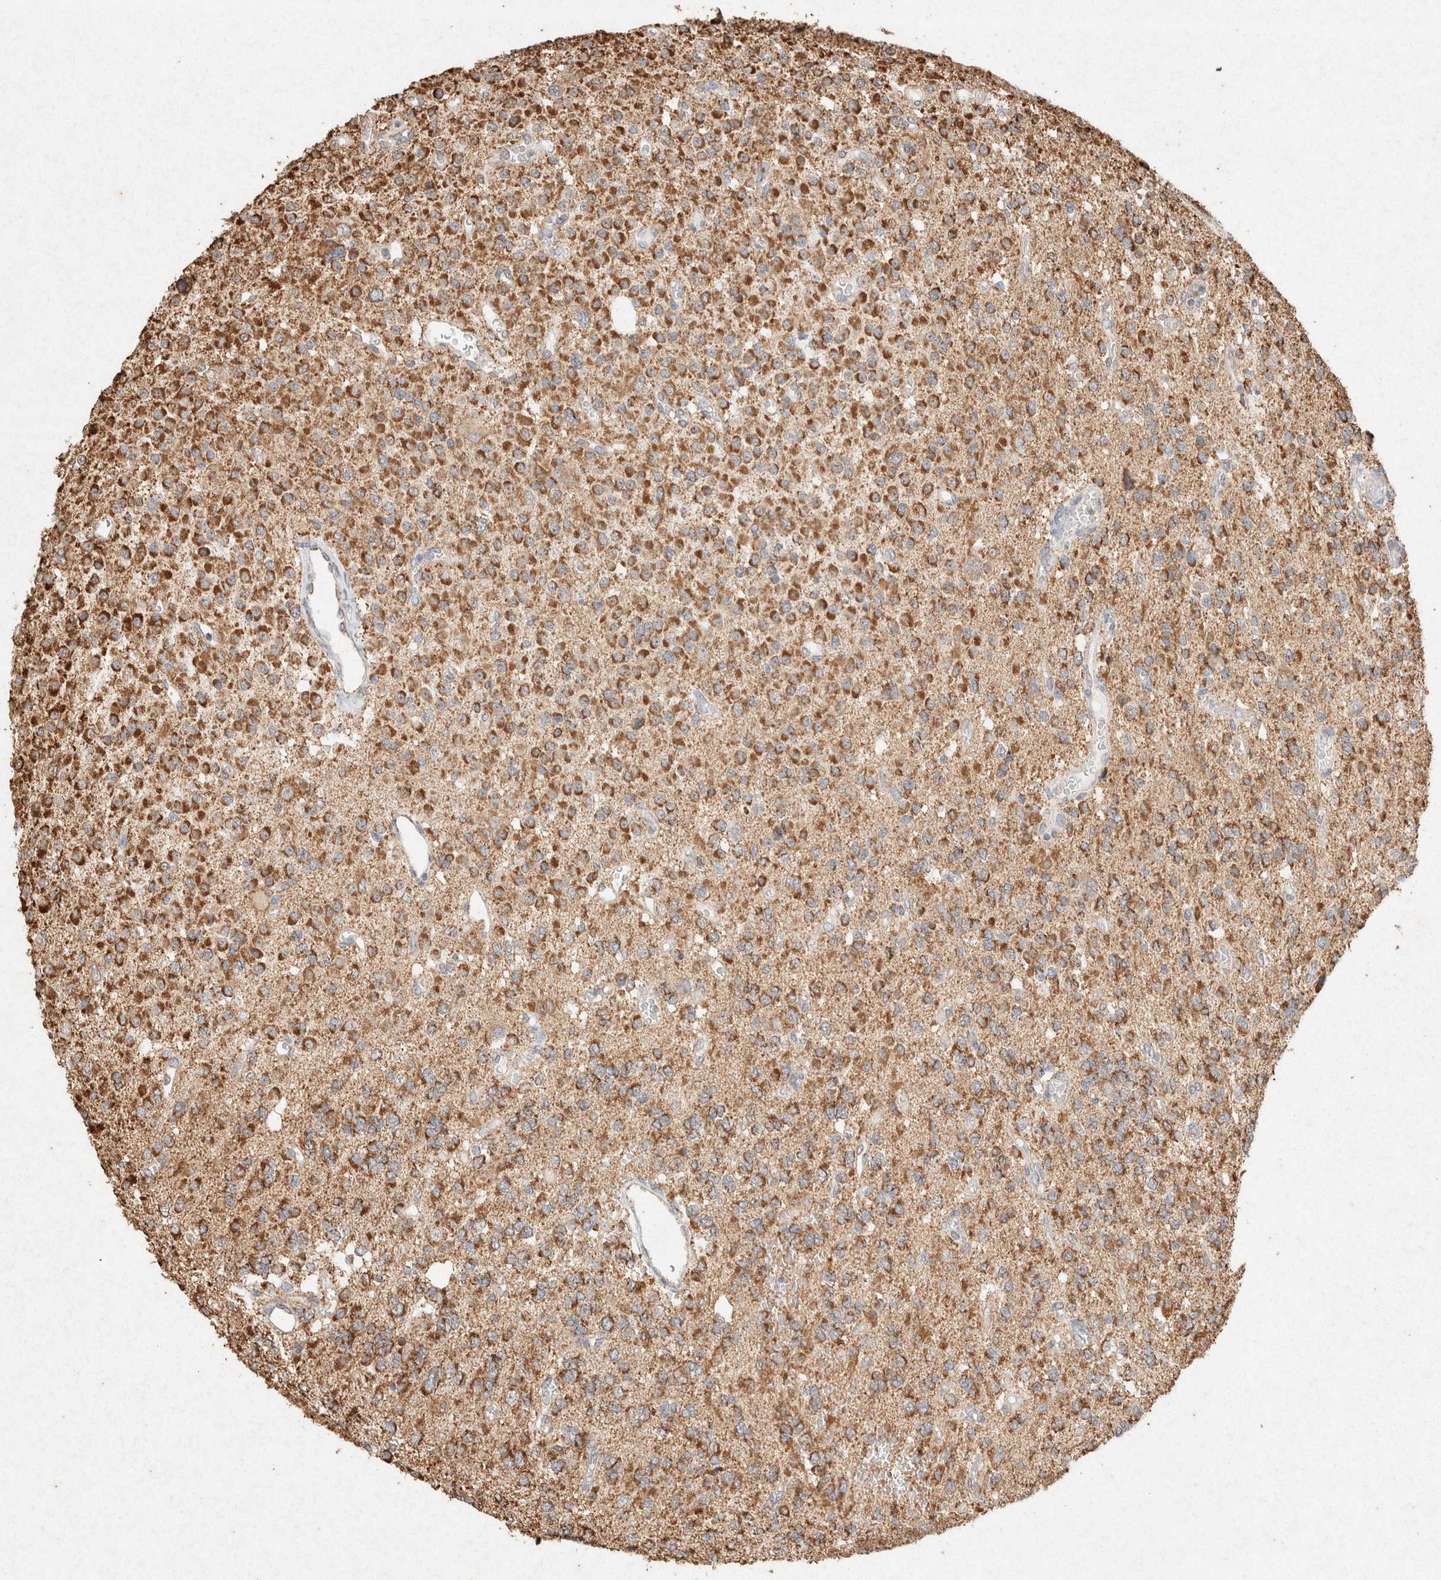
{"staining": {"intensity": "moderate", "quantity": ">75%", "location": "cytoplasmic/membranous"}, "tissue": "glioma", "cell_type": "Tumor cells", "image_type": "cancer", "snomed": [{"axis": "morphology", "description": "Glioma, malignant, Low grade"}, {"axis": "topography", "description": "Brain"}], "caption": "This image shows glioma stained with IHC to label a protein in brown. The cytoplasmic/membranous of tumor cells show moderate positivity for the protein. Nuclei are counter-stained blue.", "gene": "SDC2", "patient": {"sex": "male", "age": 38}}